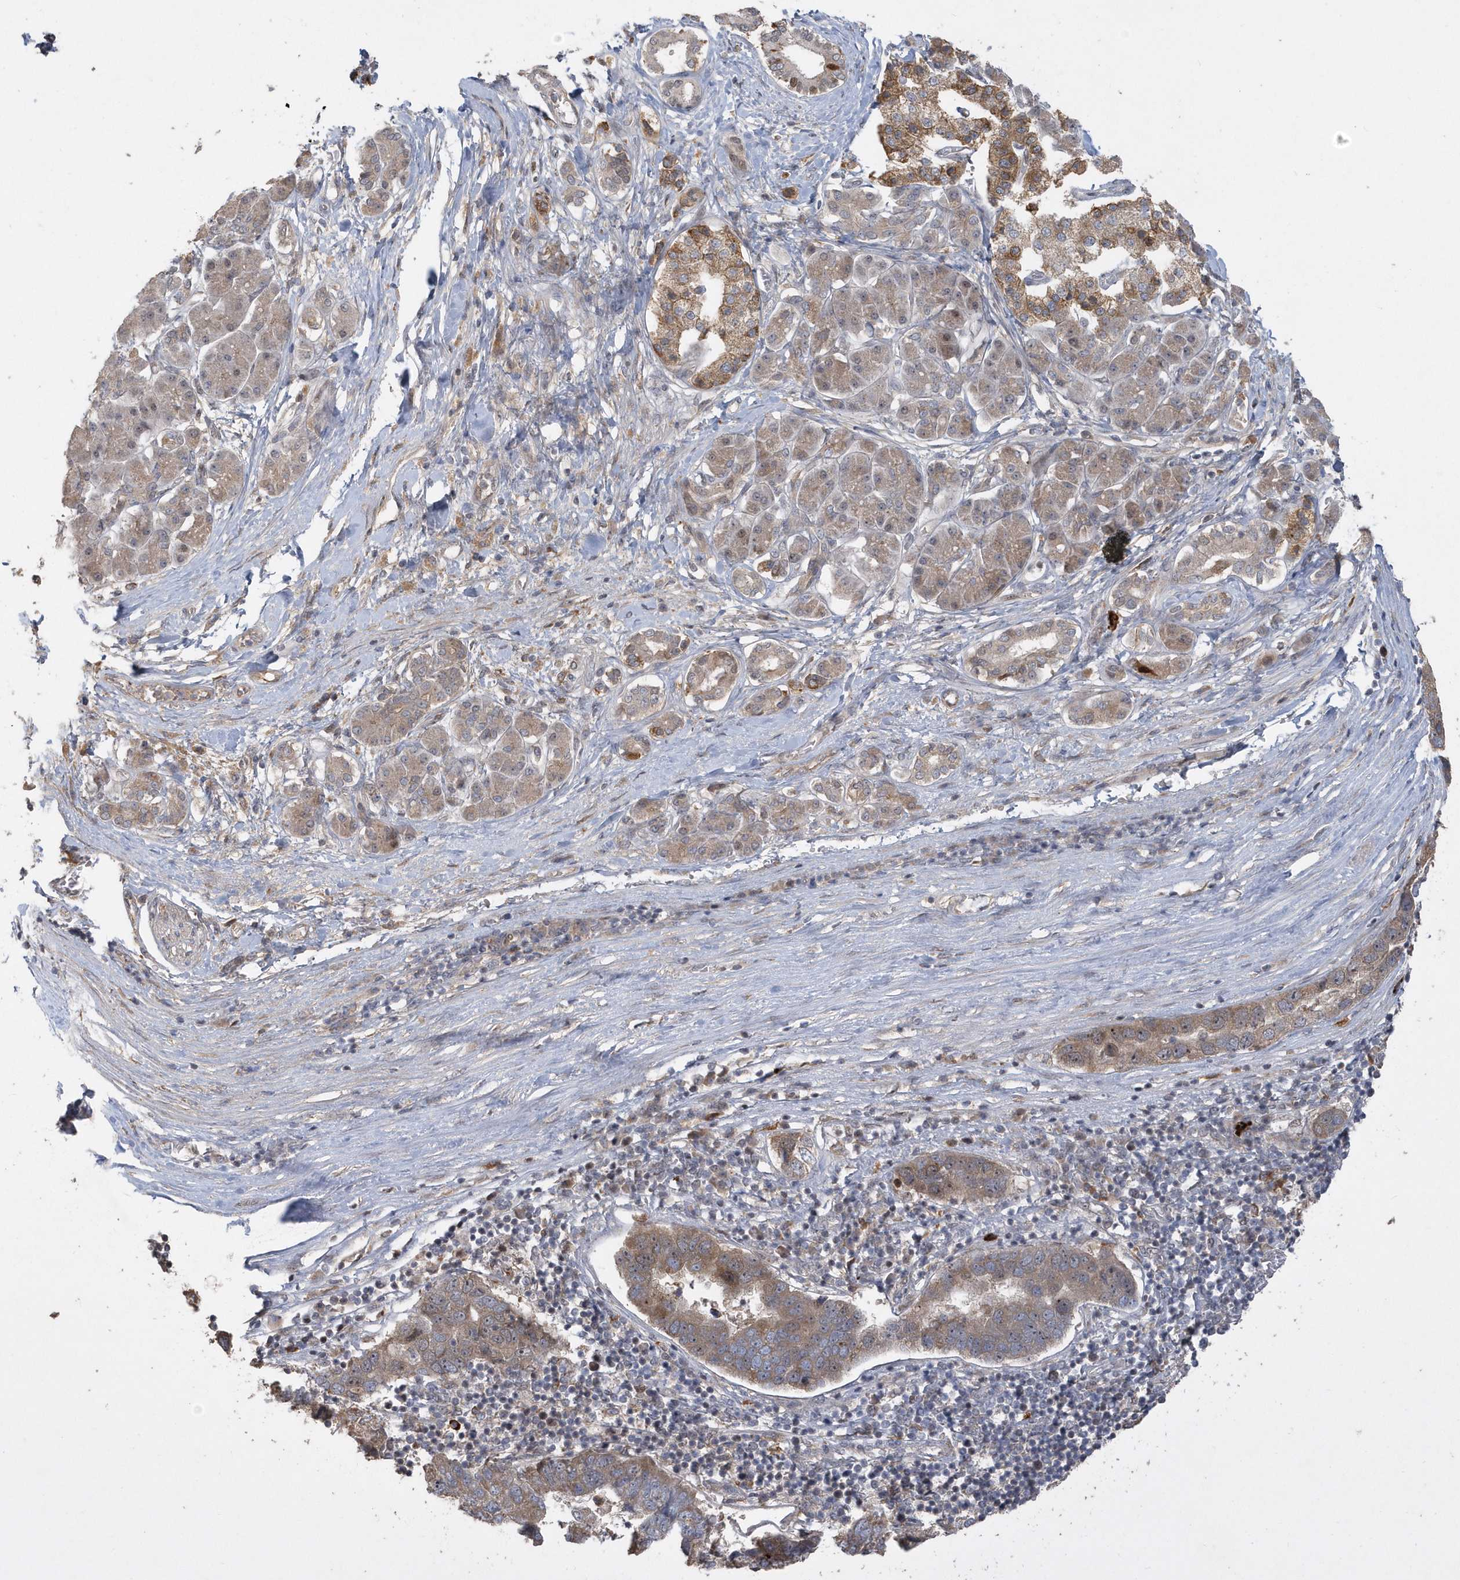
{"staining": {"intensity": "moderate", "quantity": ">75%", "location": "cytoplasmic/membranous"}, "tissue": "pancreatic cancer", "cell_type": "Tumor cells", "image_type": "cancer", "snomed": [{"axis": "morphology", "description": "Adenocarcinoma, NOS"}, {"axis": "topography", "description": "Pancreas"}], "caption": "Moderate cytoplasmic/membranous protein expression is appreciated in about >75% of tumor cells in pancreatic cancer. Using DAB (brown) and hematoxylin (blue) stains, captured at high magnification using brightfield microscopy.", "gene": "TRAIP", "patient": {"sex": "female", "age": 61}}